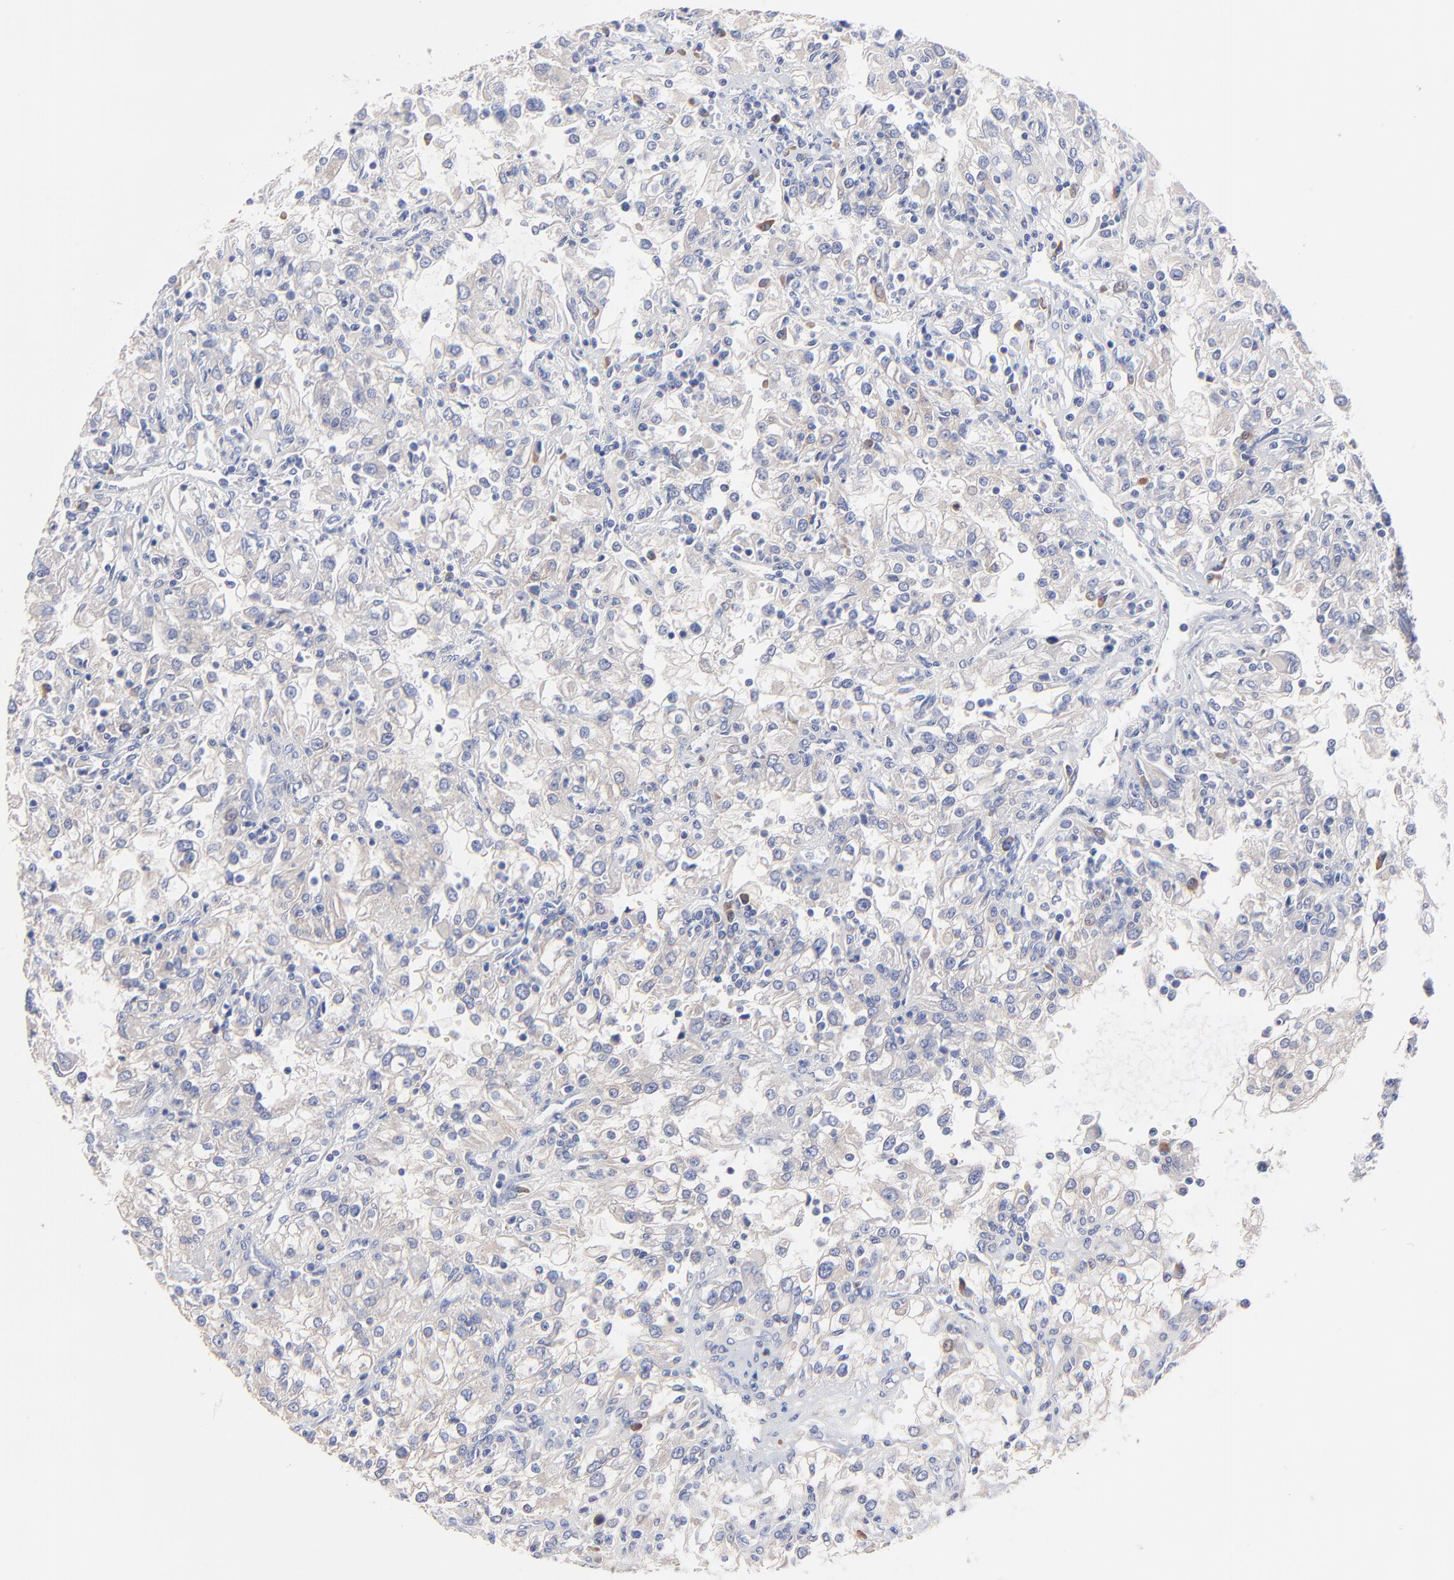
{"staining": {"intensity": "negative", "quantity": "none", "location": "none"}, "tissue": "renal cancer", "cell_type": "Tumor cells", "image_type": "cancer", "snomed": [{"axis": "morphology", "description": "Adenocarcinoma, NOS"}, {"axis": "topography", "description": "Kidney"}], "caption": "DAB (3,3'-diaminobenzidine) immunohistochemical staining of human renal adenocarcinoma shows no significant expression in tumor cells.", "gene": "PPFIBP2", "patient": {"sex": "female", "age": 52}}